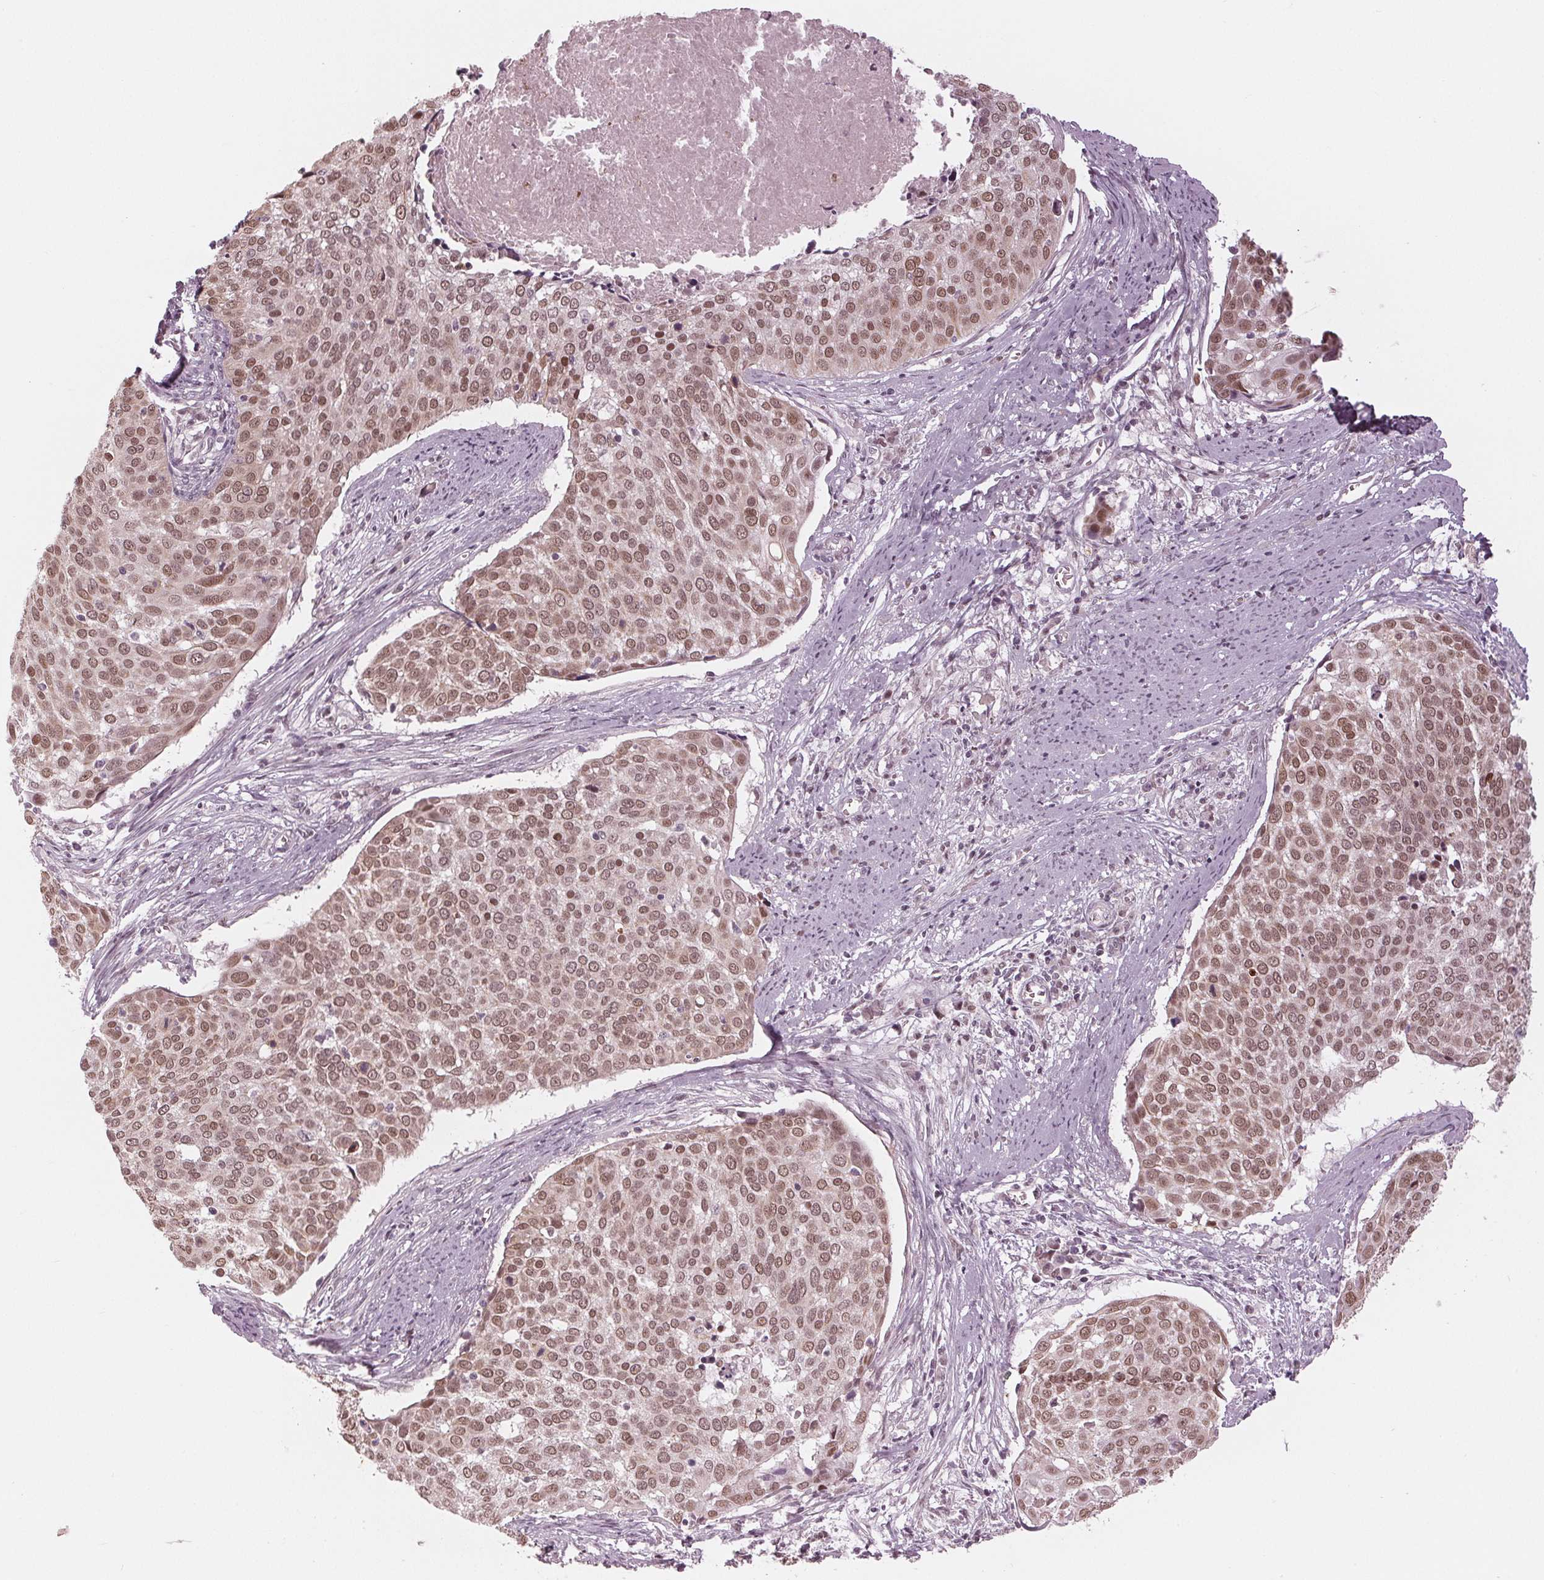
{"staining": {"intensity": "moderate", "quantity": ">75%", "location": "nuclear"}, "tissue": "cervical cancer", "cell_type": "Tumor cells", "image_type": "cancer", "snomed": [{"axis": "morphology", "description": "Squamous cell carcinoma, NOS"}, {"axis": "topography", "description": "Cervix"}], "caption": "Immunohistochemical staining of squamous cell carcinoma (cervical) displays moderate nuclear protein staining in about >75% of tumor cells.", "gene": "DNMT3L", "patient": {"sex": "female", "age": 39}}